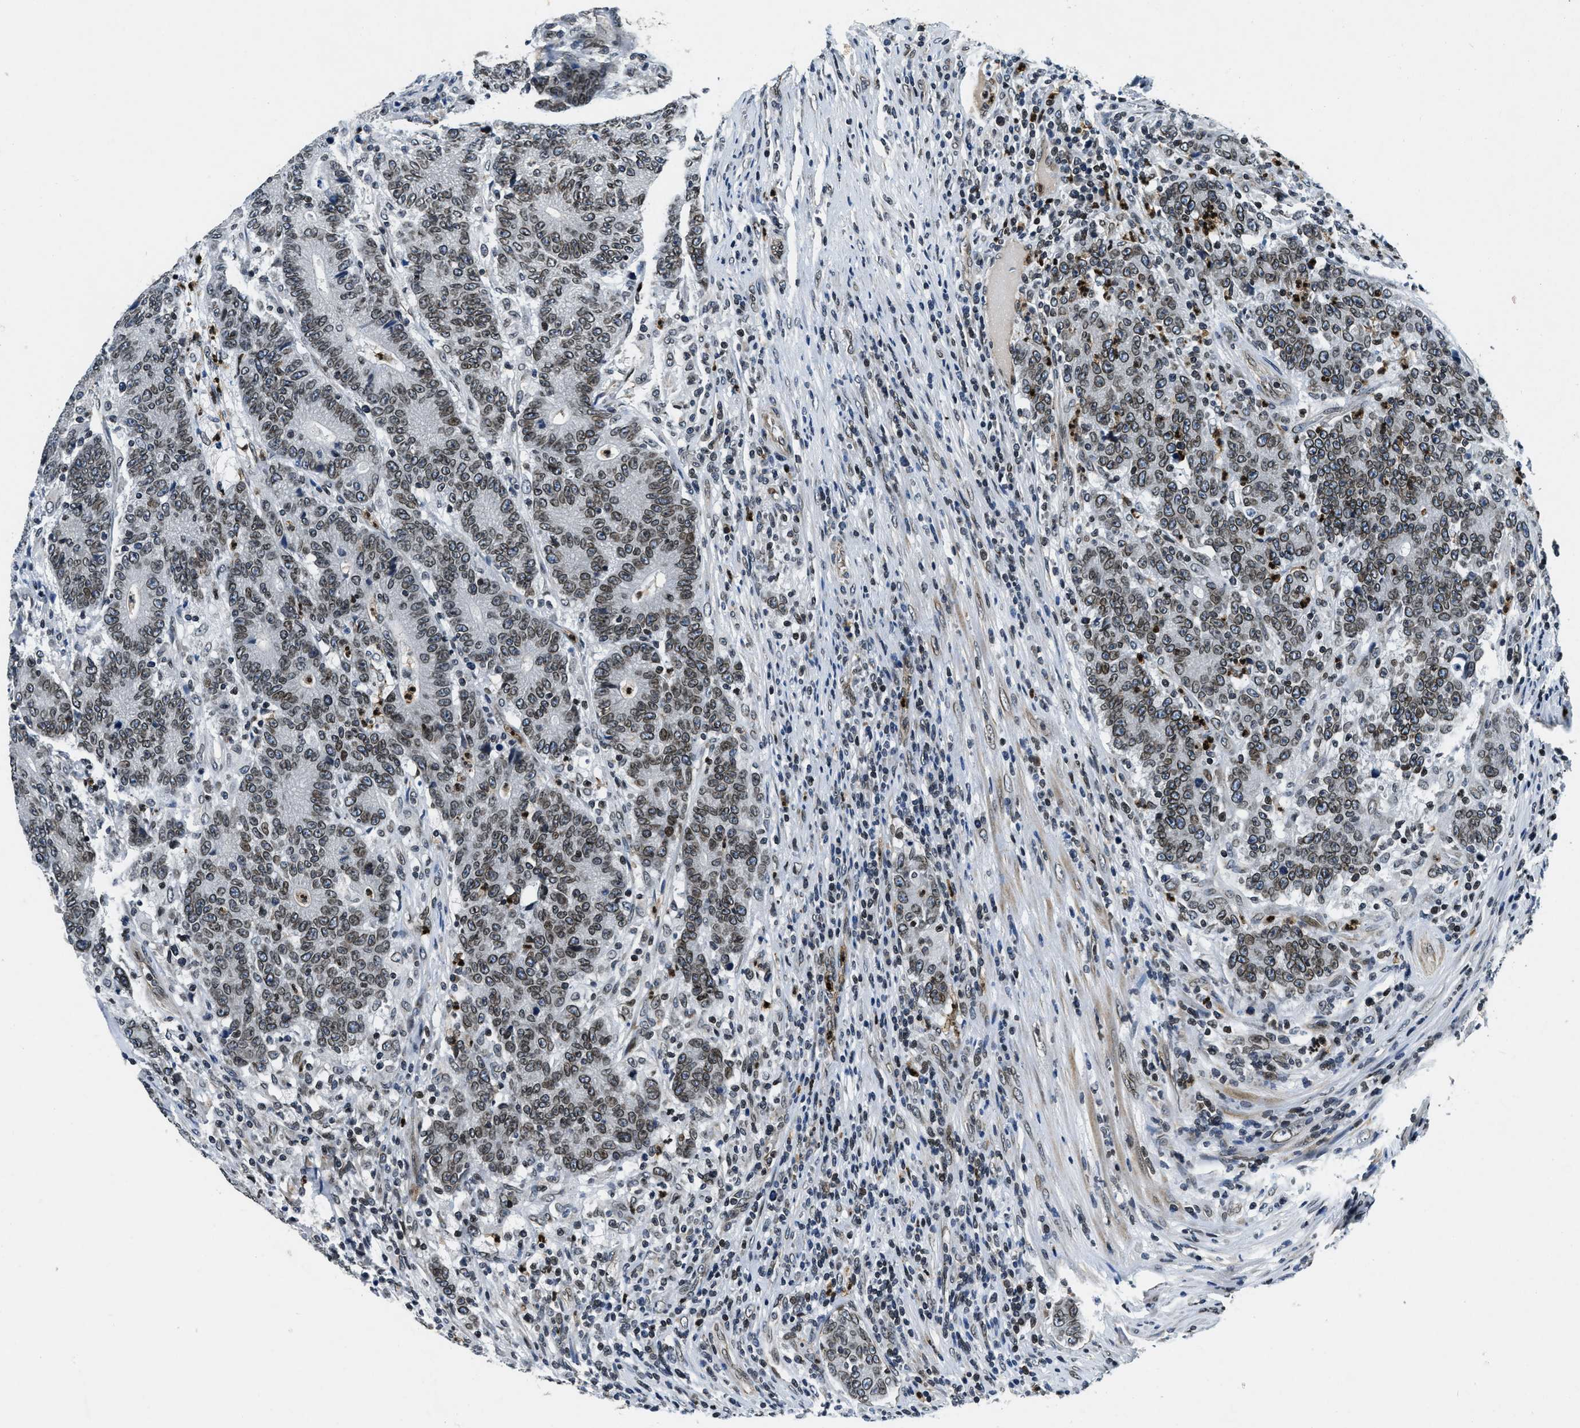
{"staining": {"intensity": "weak", "quantity": ">75%", "location": "nuclear"}, "tissue": "colorectal cancer", "cell_type": "Tumor cells", "image_type": "cancer", "snomed": [{"axis": "morphology", "description": "Normal tissue, NOS"}, {"axis": "morphology", "description": "Adenocarcinoma, NOS"}, {"axis": "topography", "description": "Colon"}], "caption": "IHC of colorectal cancer (adenocarcinoma) demonstrates low levels of weak nuclear staining in about >75% of tumor cells. Nuclei are stained in blue.", "gene": "ZC3HC1", "patient": {"sex": "female", "age": 75}}